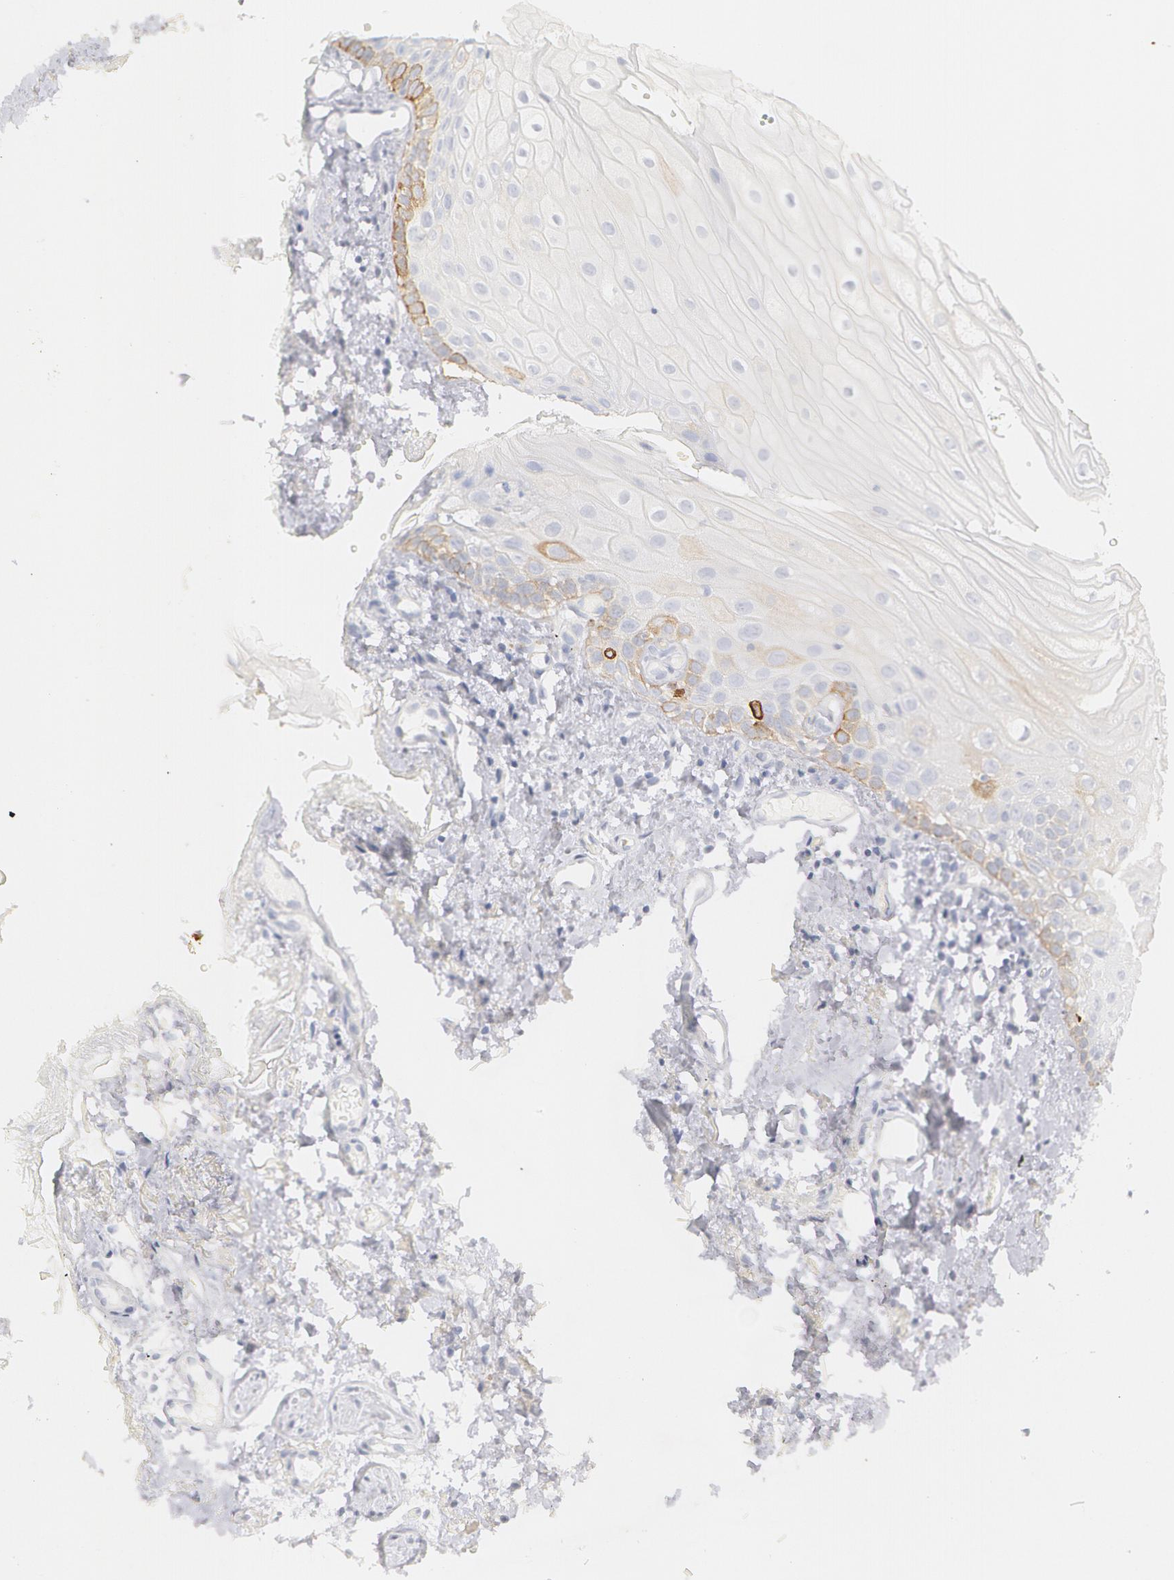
{"staining": {"intensity": "negative", "quantity": "none", "location": "none"}, "tissue": "oral mucosa", "cell_type": "Squamous epithelial cells", "image_type": "normal", "snomed": [{"axis": "morphology", "description": "Normal tissue, NOS"}, {"axis": "topography", "description": "Oral tissue"}], "caption": "Squamous epithelial cells are negative for brown protein staining in normal oral mucosa. The staining is performed using DAB brown chromogen with nuclei counter-stained in using hematoxylin.", "gene": "KRT8", "patient": {"sex": "male", "age": 52}}